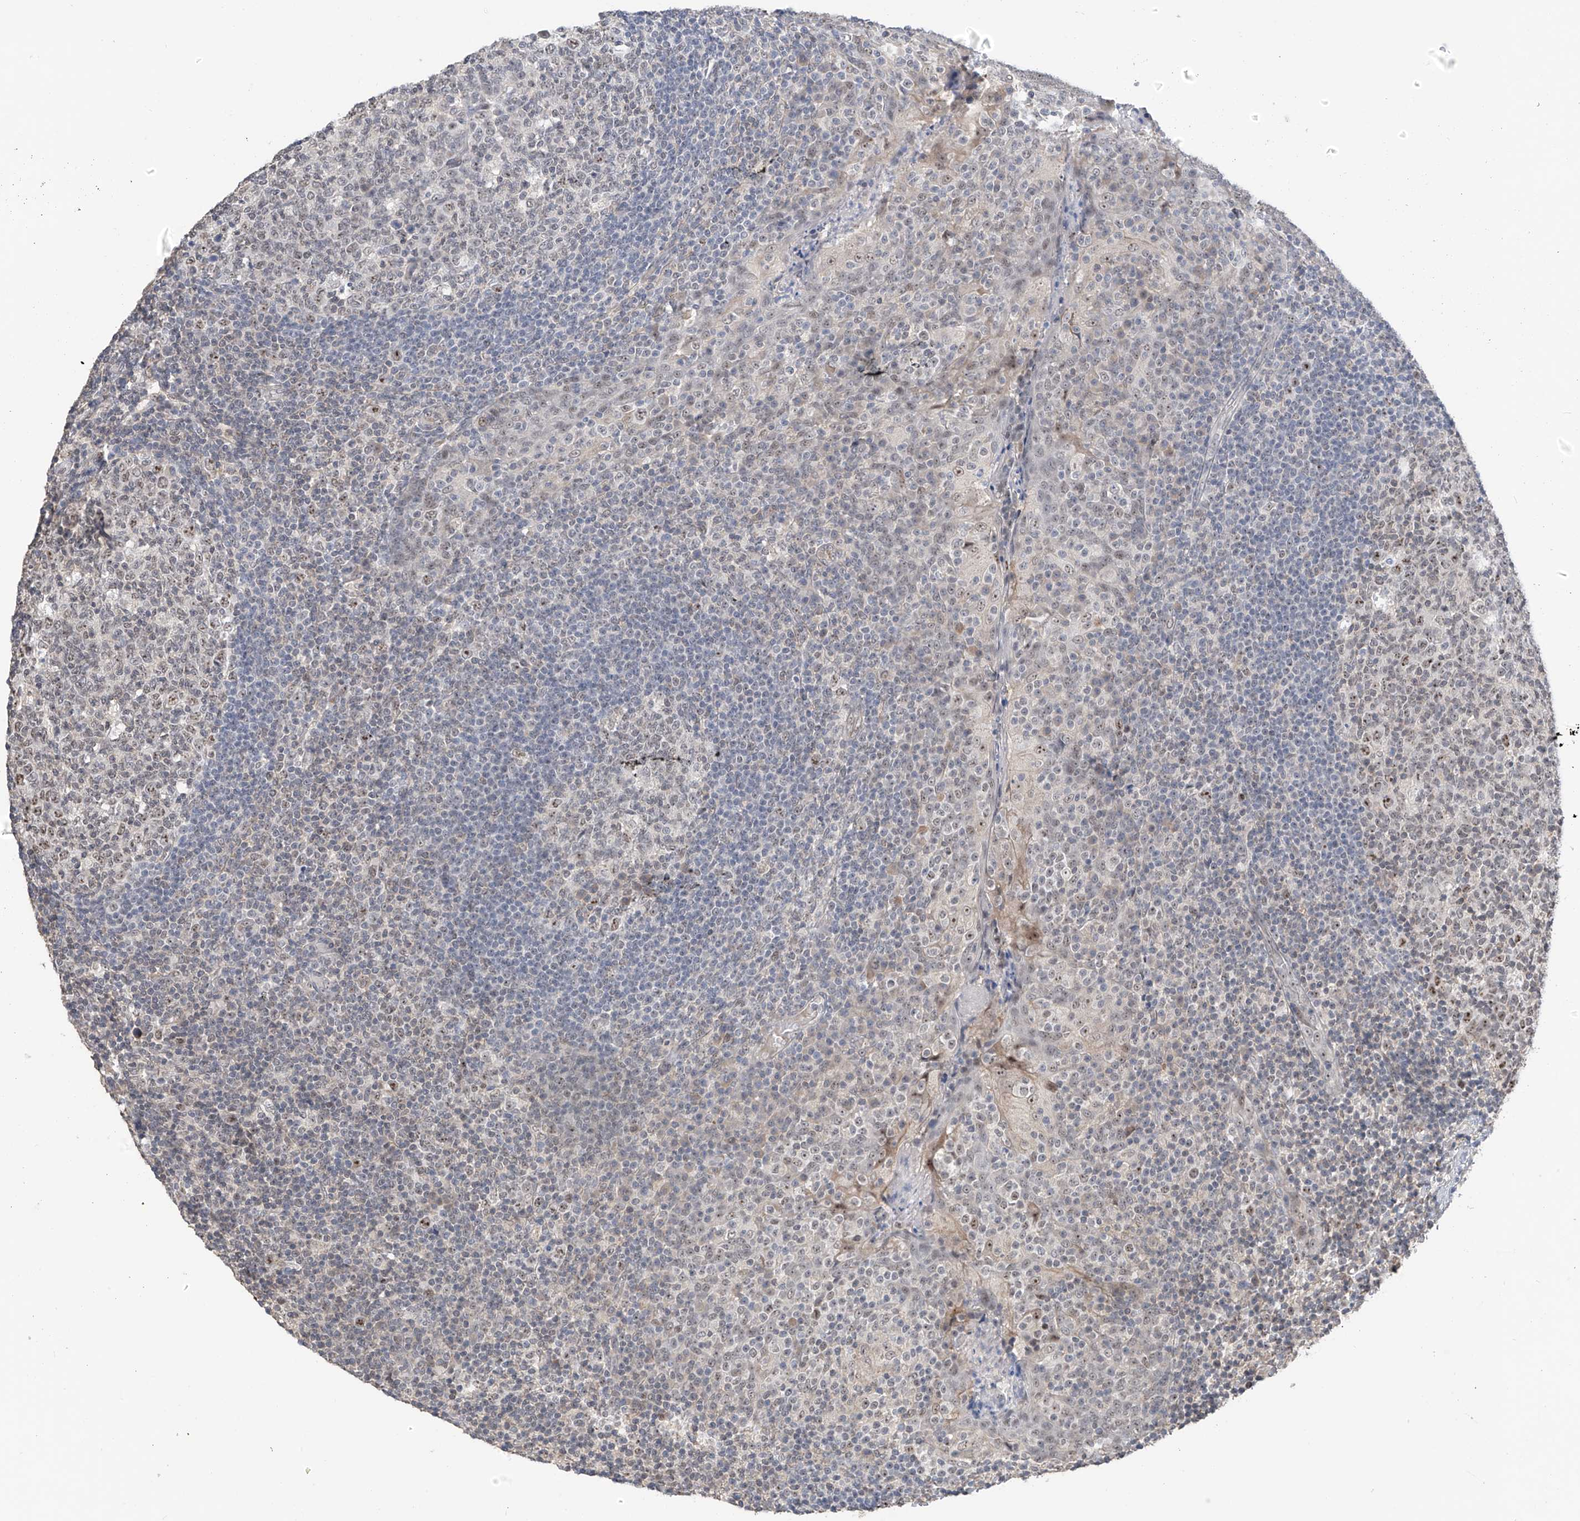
{"staining": {"intensity": "weak", "quantity": "<25%", "location": "nuclear"}, "tissue": "tonsil", "cell_type": "Germinal center cells", "image_type": "normal", "snomed": [{"axis": "morphology", "description": "Normal tissue, NOS"}, {"axis": "topography", "description": "Tonsil"}], "caption": "Immunohistochemical staining of benign human tonsil demonstrates no significant expression in germinal center cells.", "gene": "C1orf131", "patient": {"sex": "female", "age": 19}}